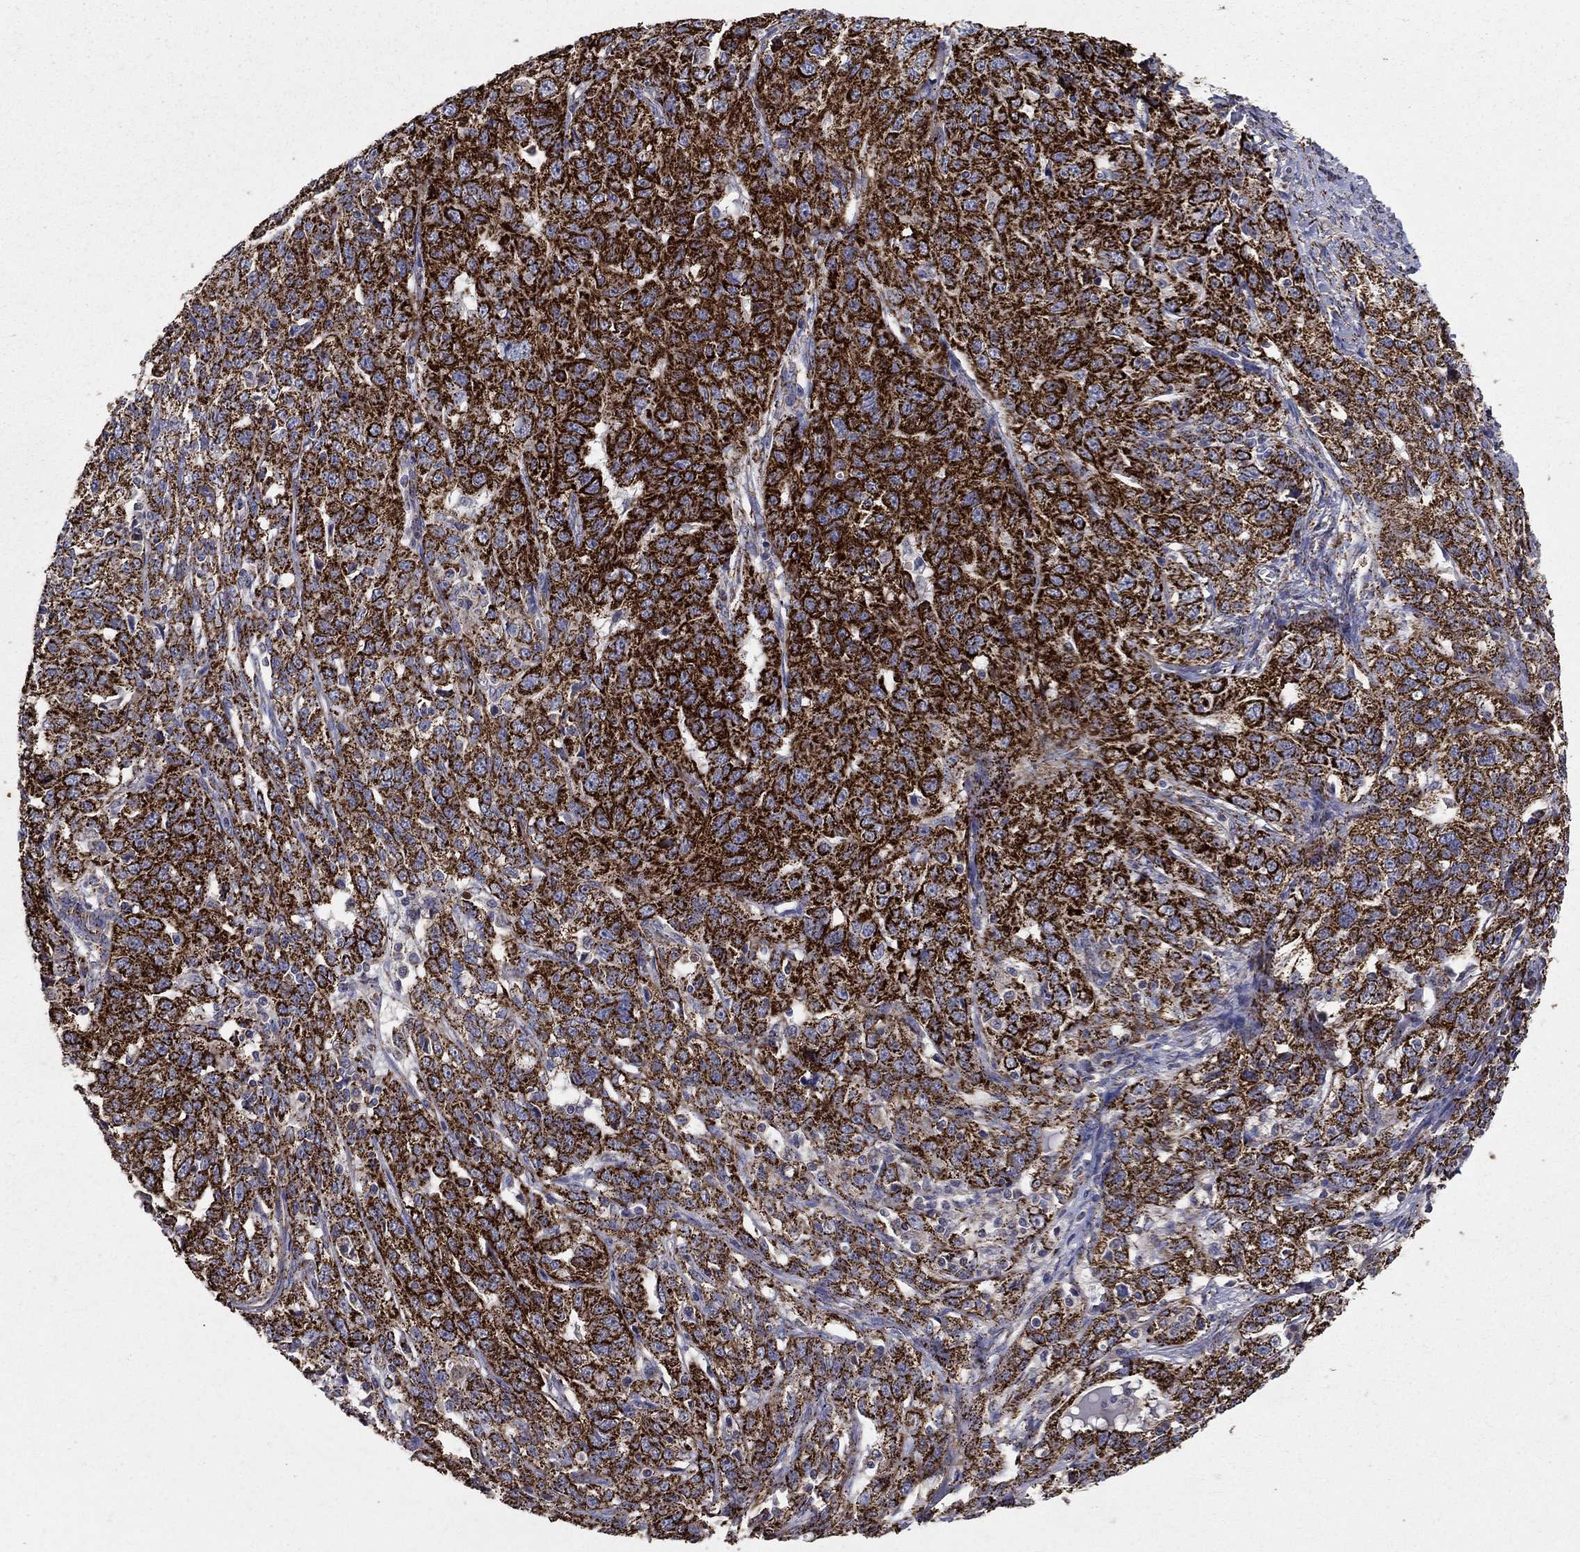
{"staining": {"intensity": "strong", "quantity": ">75%", "location": "cytoplasmic/membranous"}, "tissue": "ovarian cancer", "cell_type": "Tumor cells", "image_type": "cancer", "snomed": [{"axis": "morphology", "description": "Cystadenocarcinoma, serous, NOS"}, {"axis": "topography", "description": "Ovary"}], "caption": "Immunohistochemical staining of human ovarian cancer reveals strong cytoplasmic/membranous protein expression in about >75% of tumor cells.", "gene": "GCSH", "patient": {"sex": "female", "age": 71}}